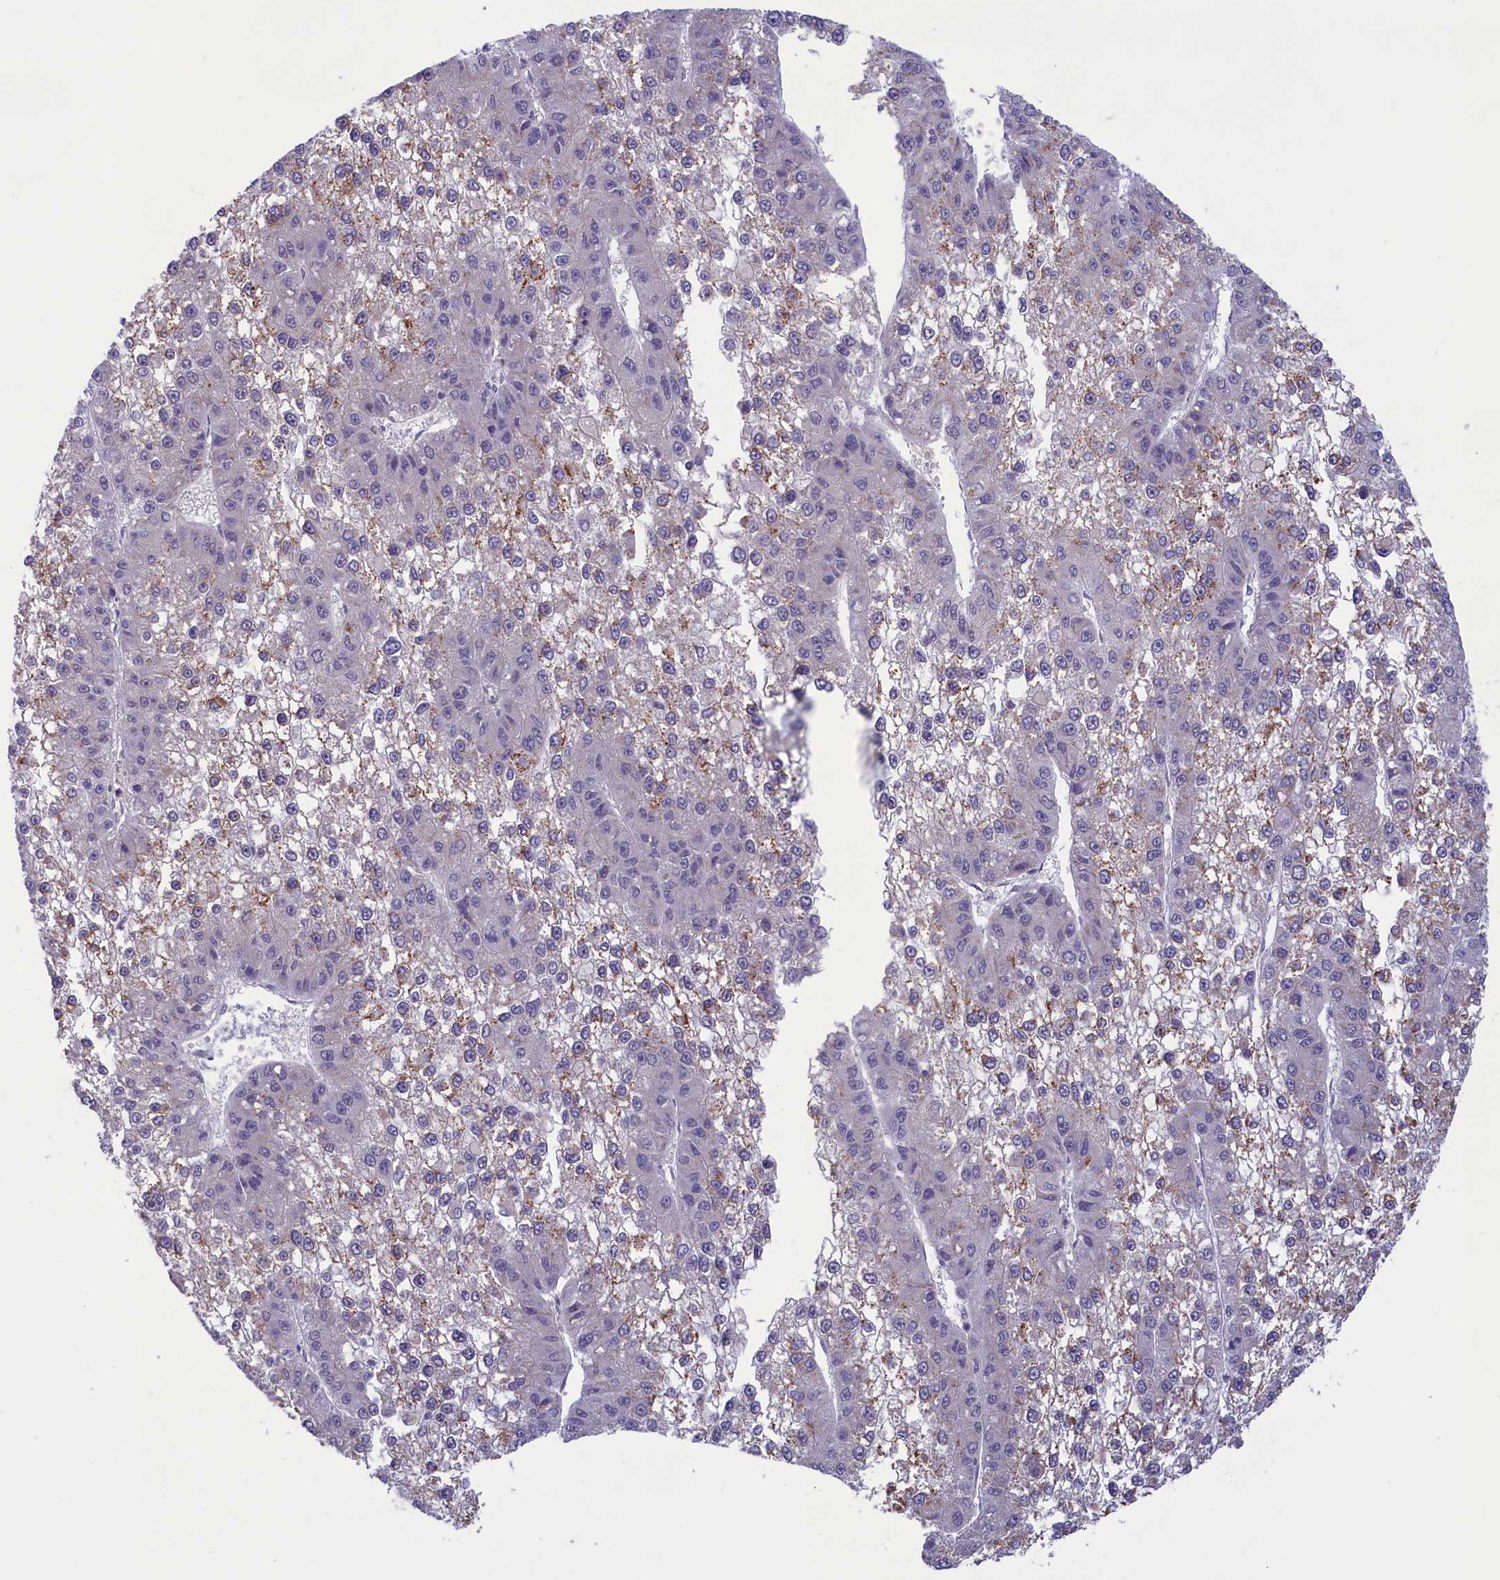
{"staining": {"intensity": "negative", "quantity": "none", "location": "none"}, "tissue": "liver cancer", "cell_type": "Tumor cells", "image_type": "cancer", "snomed": [{"axis": "morphology", "description": "Carcinoma, Hepatocellular, NOS"}, {"axis": "topography", "description": "Liver"}], "caption": "Tumor cells are negative for brown protein staining in liver cancer (hepatocellular carcinoma).", "gene": "CORO2A", "patient": {"sex": "female", "age": 73}}